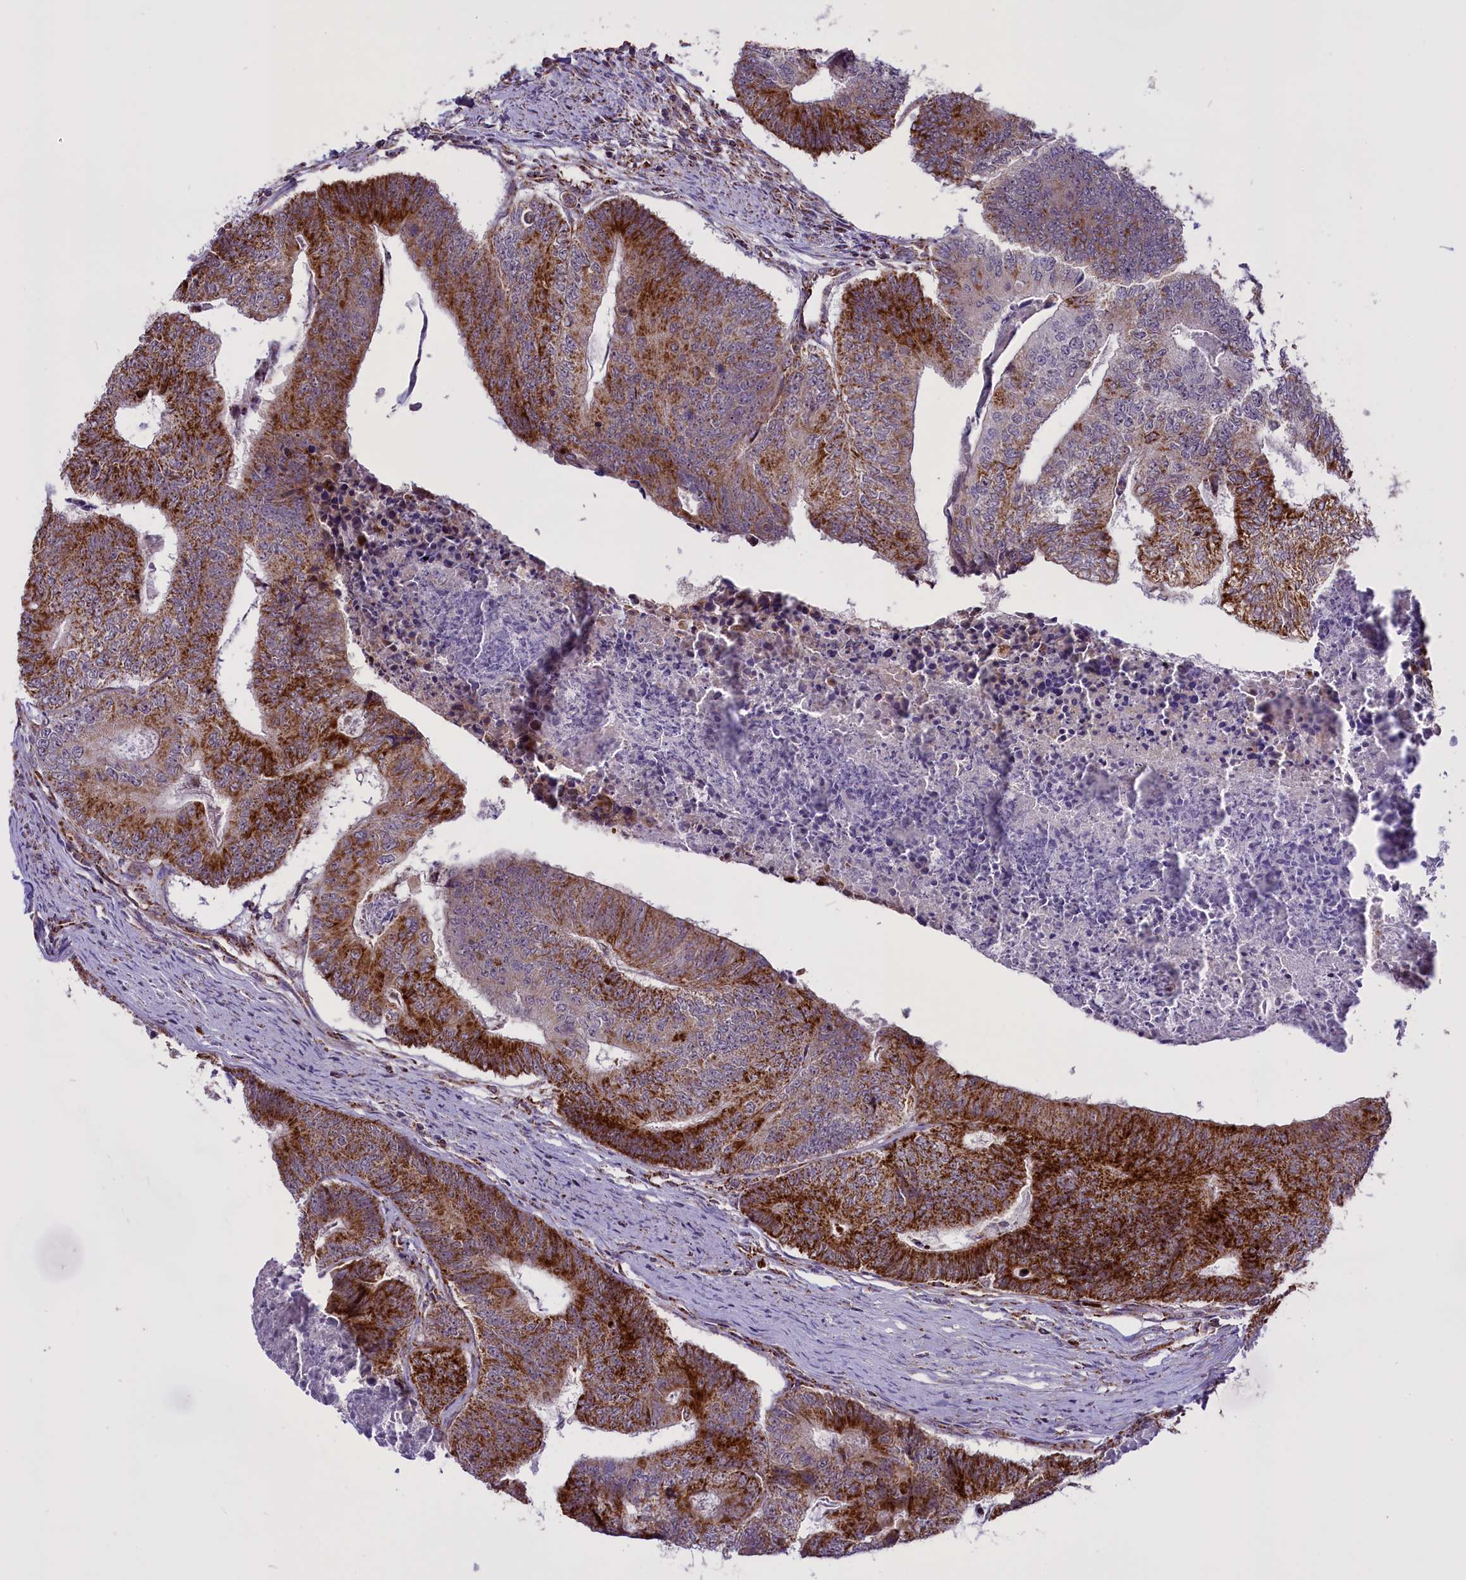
{"staining": {"intensity": "strong", "quantity": "25%-75%", "location": "cytoplasmic/membranous"}, "tissue": "colorectal cancer", "cell_type": "Tumor cells", "image_type": "cancer", "snomed": [{"axis": "morphology", "description": "Adenocarcinoma, NOS"}, {"axis": "topography", "description": "Colon"}], "caption": "Human colorectal adenocarcinoma stained for a protein (brown) displays strong cytoplasmic/membranous positive staining in approximately 25%-75% of tumor cells.", "gene": "NDUFS5", "patient": {"sex": "female", "age": 67}}